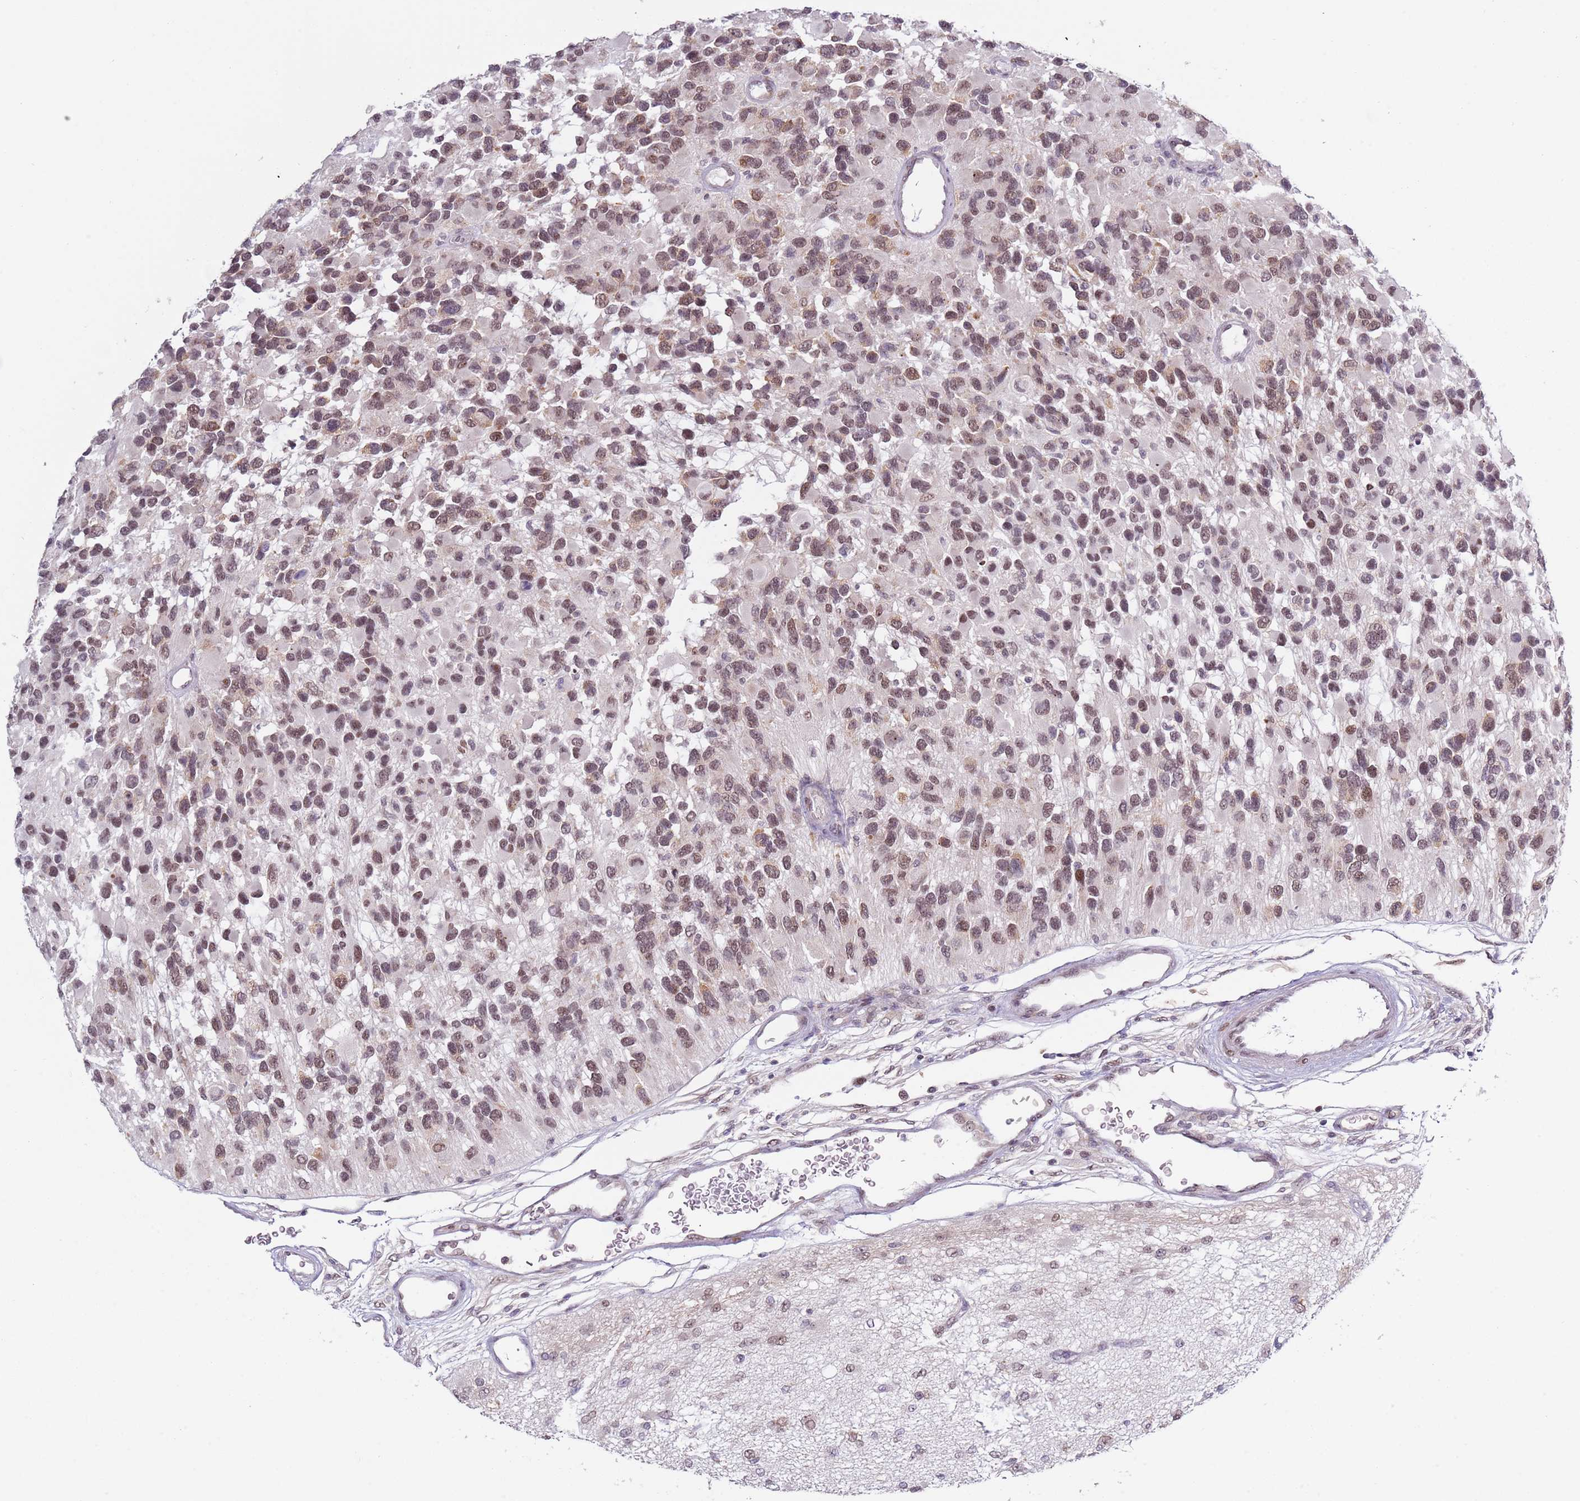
{"staining": {"intensity": "moderate", "quantity": ">75%", "location": "cytoplasmic/membranous,nuclear"}, "tissue": "glioma", "cell_type": "Tumor cells", "image_type": "cancer", "snomed": [{"axis": "morphology", "description": "Glioma, malignant, High grade"}, {"axis": "topography", "description": "Brain"}], "caption": "Moderate cytoplasmic/membranous and nuclear protein staining is present in about >75% of tumor cells in glioma.", "gene": "SLC25A32", "patient": {"sex": "male", "age": 77}}